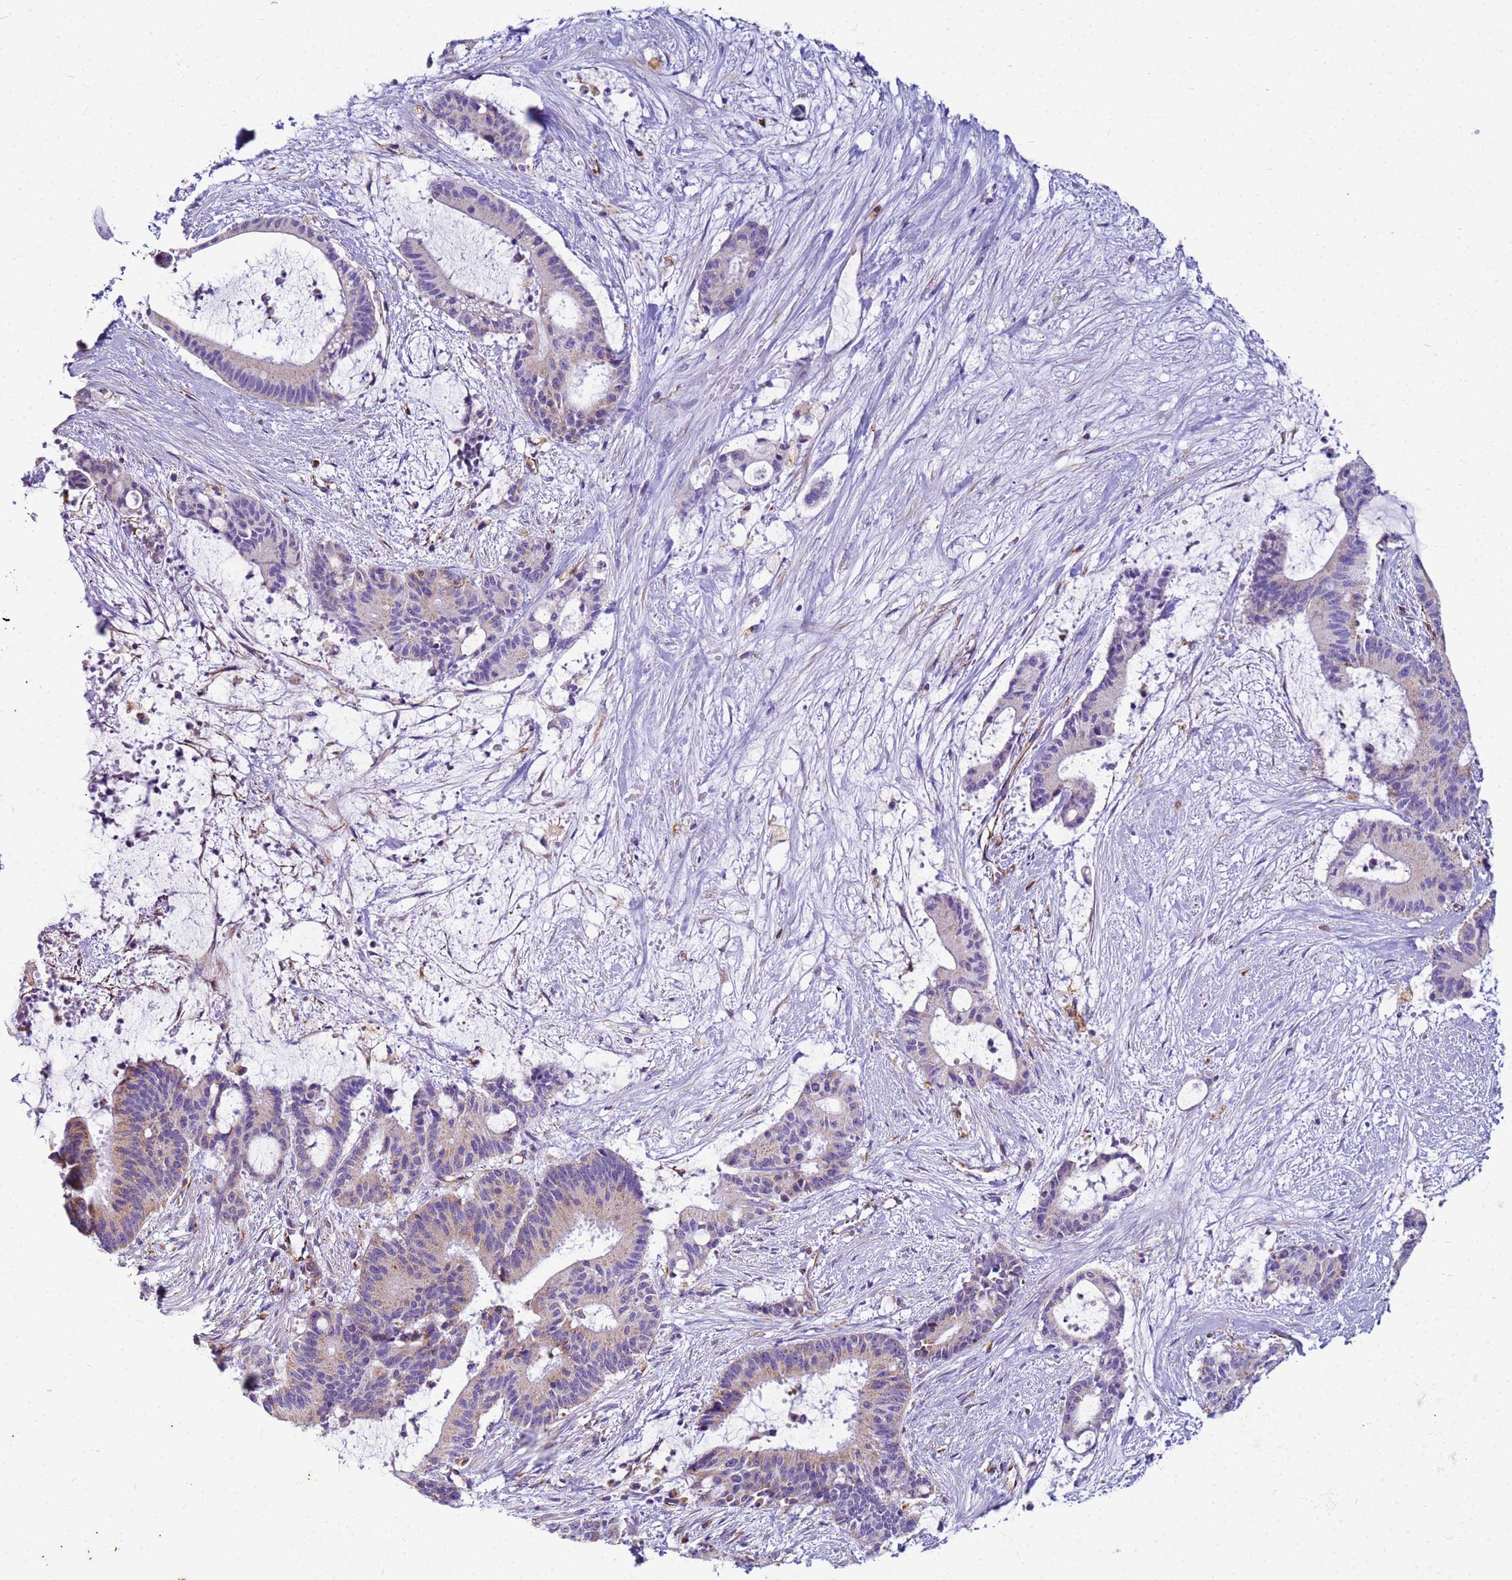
{"staining": {"intensity": "weak", "quantity": "25%-75%", "location": "cytoplasmic/membranous"}, "tissue": "liver cancer", "cell_type": "Tumor cells", "image_type": "cancer", "snomed": [{"axis": "morphology", "description": "Normal tissue, NOS"}, {"axis": "morphology", "description": "Cholangiocarcinoma"}, {"axis": "topography", "description": "Liver"}, {"axis": "topography", "description": "Peripheral nerve tissue"}], "caption": "Immunohistochemistry (IHC) micrograph of neoplastic tissue: cholangiocarcinoma (liver) stained using immunohistochemistry (IHC) exhibits low levels of weak protein expression localized specifically in the cytoplasmic/membranous of tumor cells, appearing as a cytoplasmic/membranous brown color.", "gene": "UBXN2B", "patient": {"sex": "female", "age": 73}}